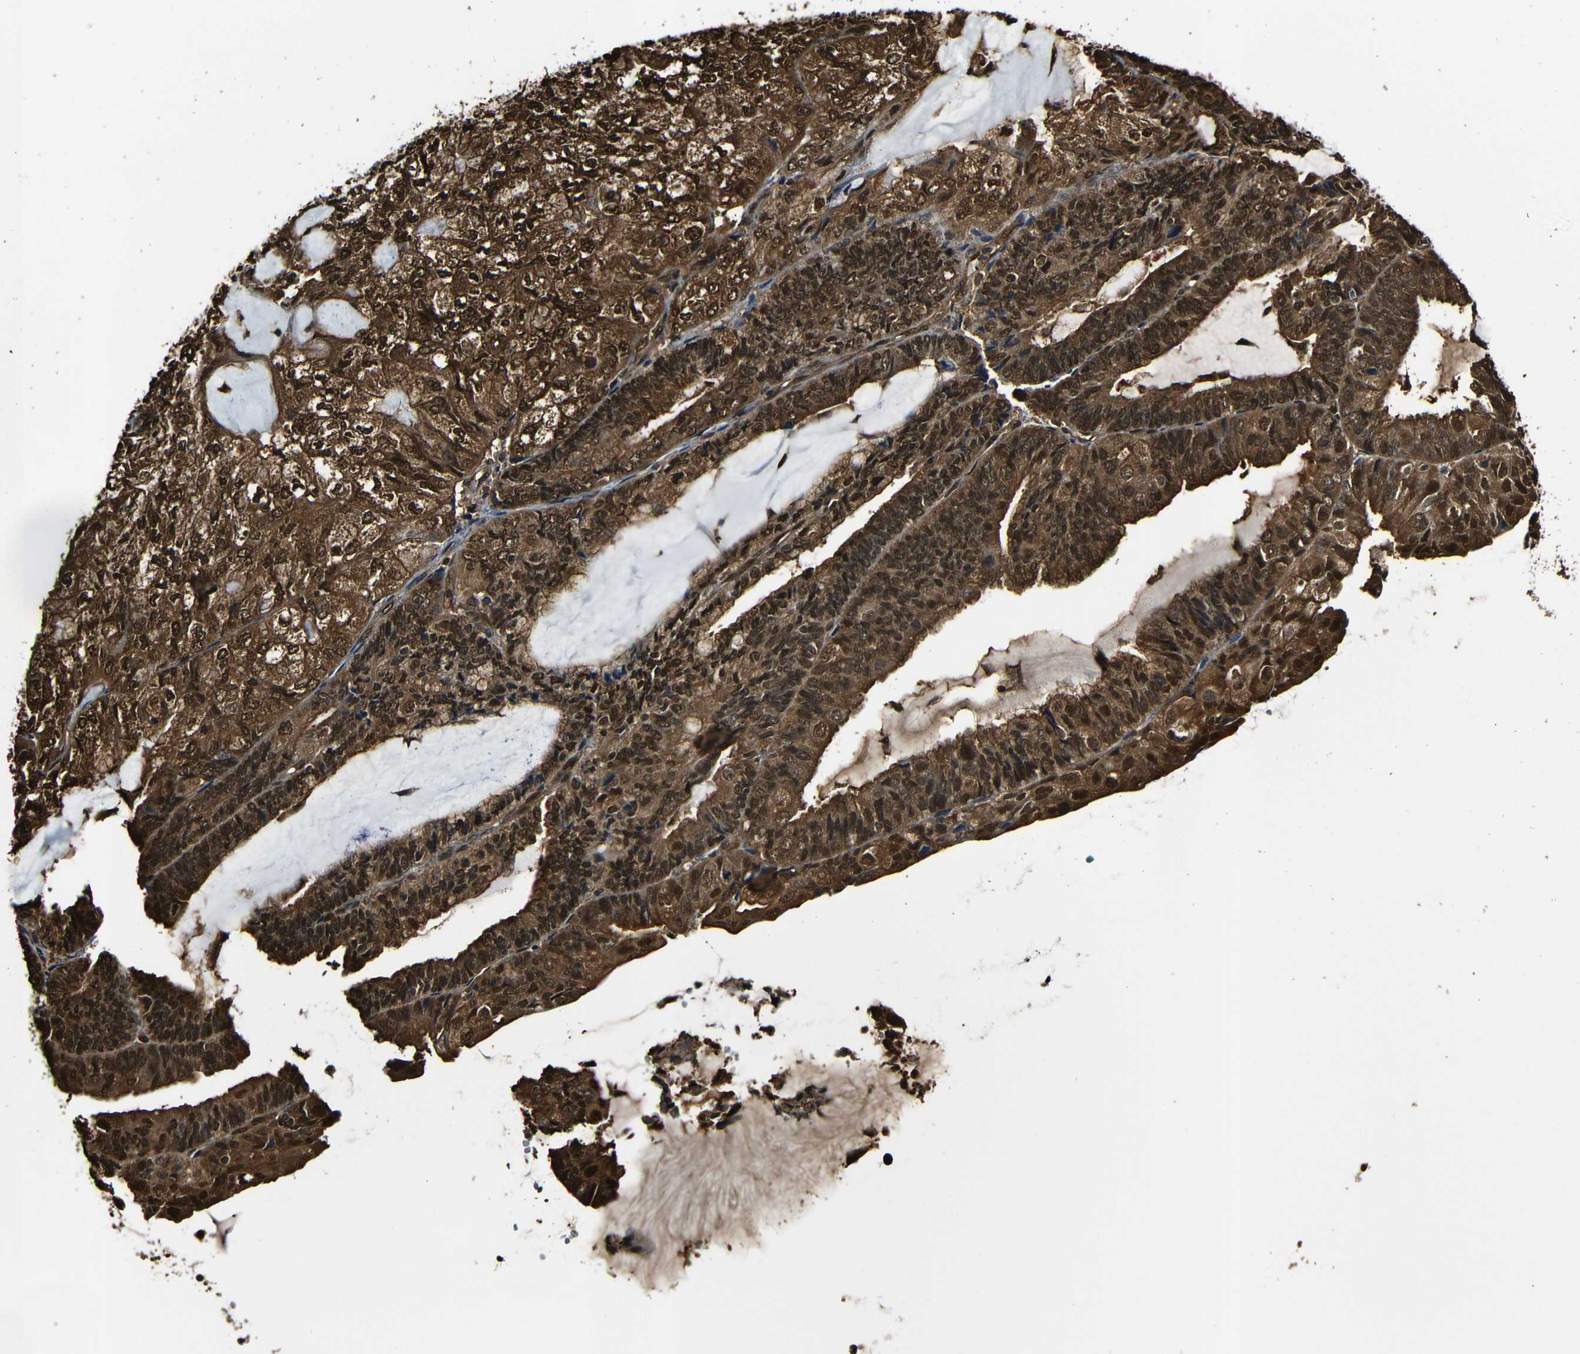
{"staining": {"intensity": "strong", "quantity": ">75%", "location": "cytoplasmic/membranous,nuclear"}, "tissue": "endometrial cancer", "cell_type": "Tumor cells", "image_type": "cancer", "snomed": [{"axis": "morphology", "description": "Adenocarcinoma, NOS"}, {"axis": "topography", "description": "Endometrium"}], "caption": "Immunohistochemistry (IHC) histopathology image of human endometrial adenocarcinoma stained for a protein (brown), which displays high levels of strong cytoplasmic/membranous and nuclear staining in about >75% of tumor cells.", "gene": "VCP", "patient": {"sex": "female", "age": 81}}